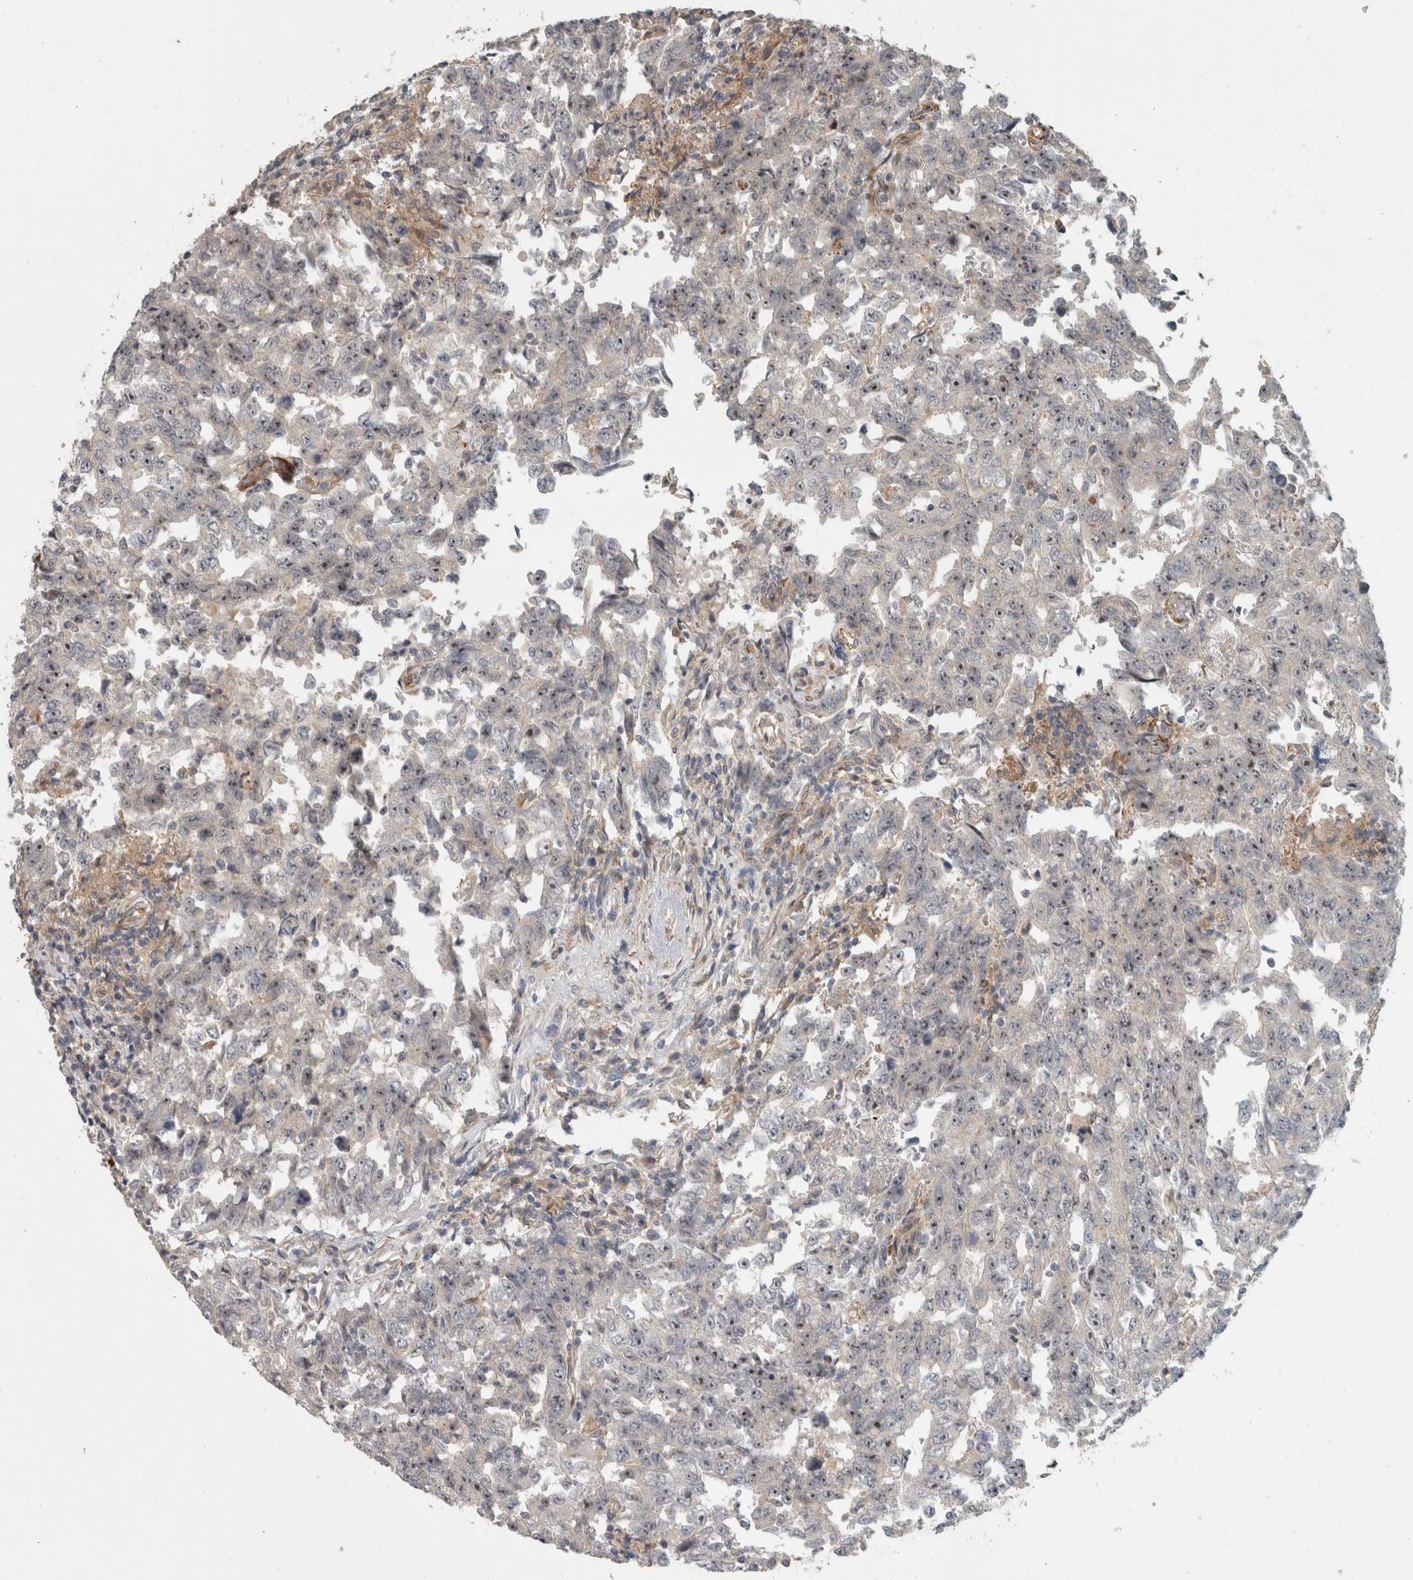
{"staining": {"intensity": "weak", "quantity": "25%-75%", "location": "nuclear"}, "tissue": "testis cancer", "cell_type": "Tumor cells", "image_type": "cancer", "snomed": [{"axis": "morphology", "description": "Carcinoma, Embryonal, NOS"}, {"axis": "topography", "description": "Testis"}], "caption": "Immunohistochemistry image of human embryonal carcinoma (testis) stained for a protein (brown), which demonstrates low levels of weak nuclear positivity in about 25%-75% of tumor cells.", "gene": "SIPA1L2", "patient": {"sex": "male", "age": 26}}